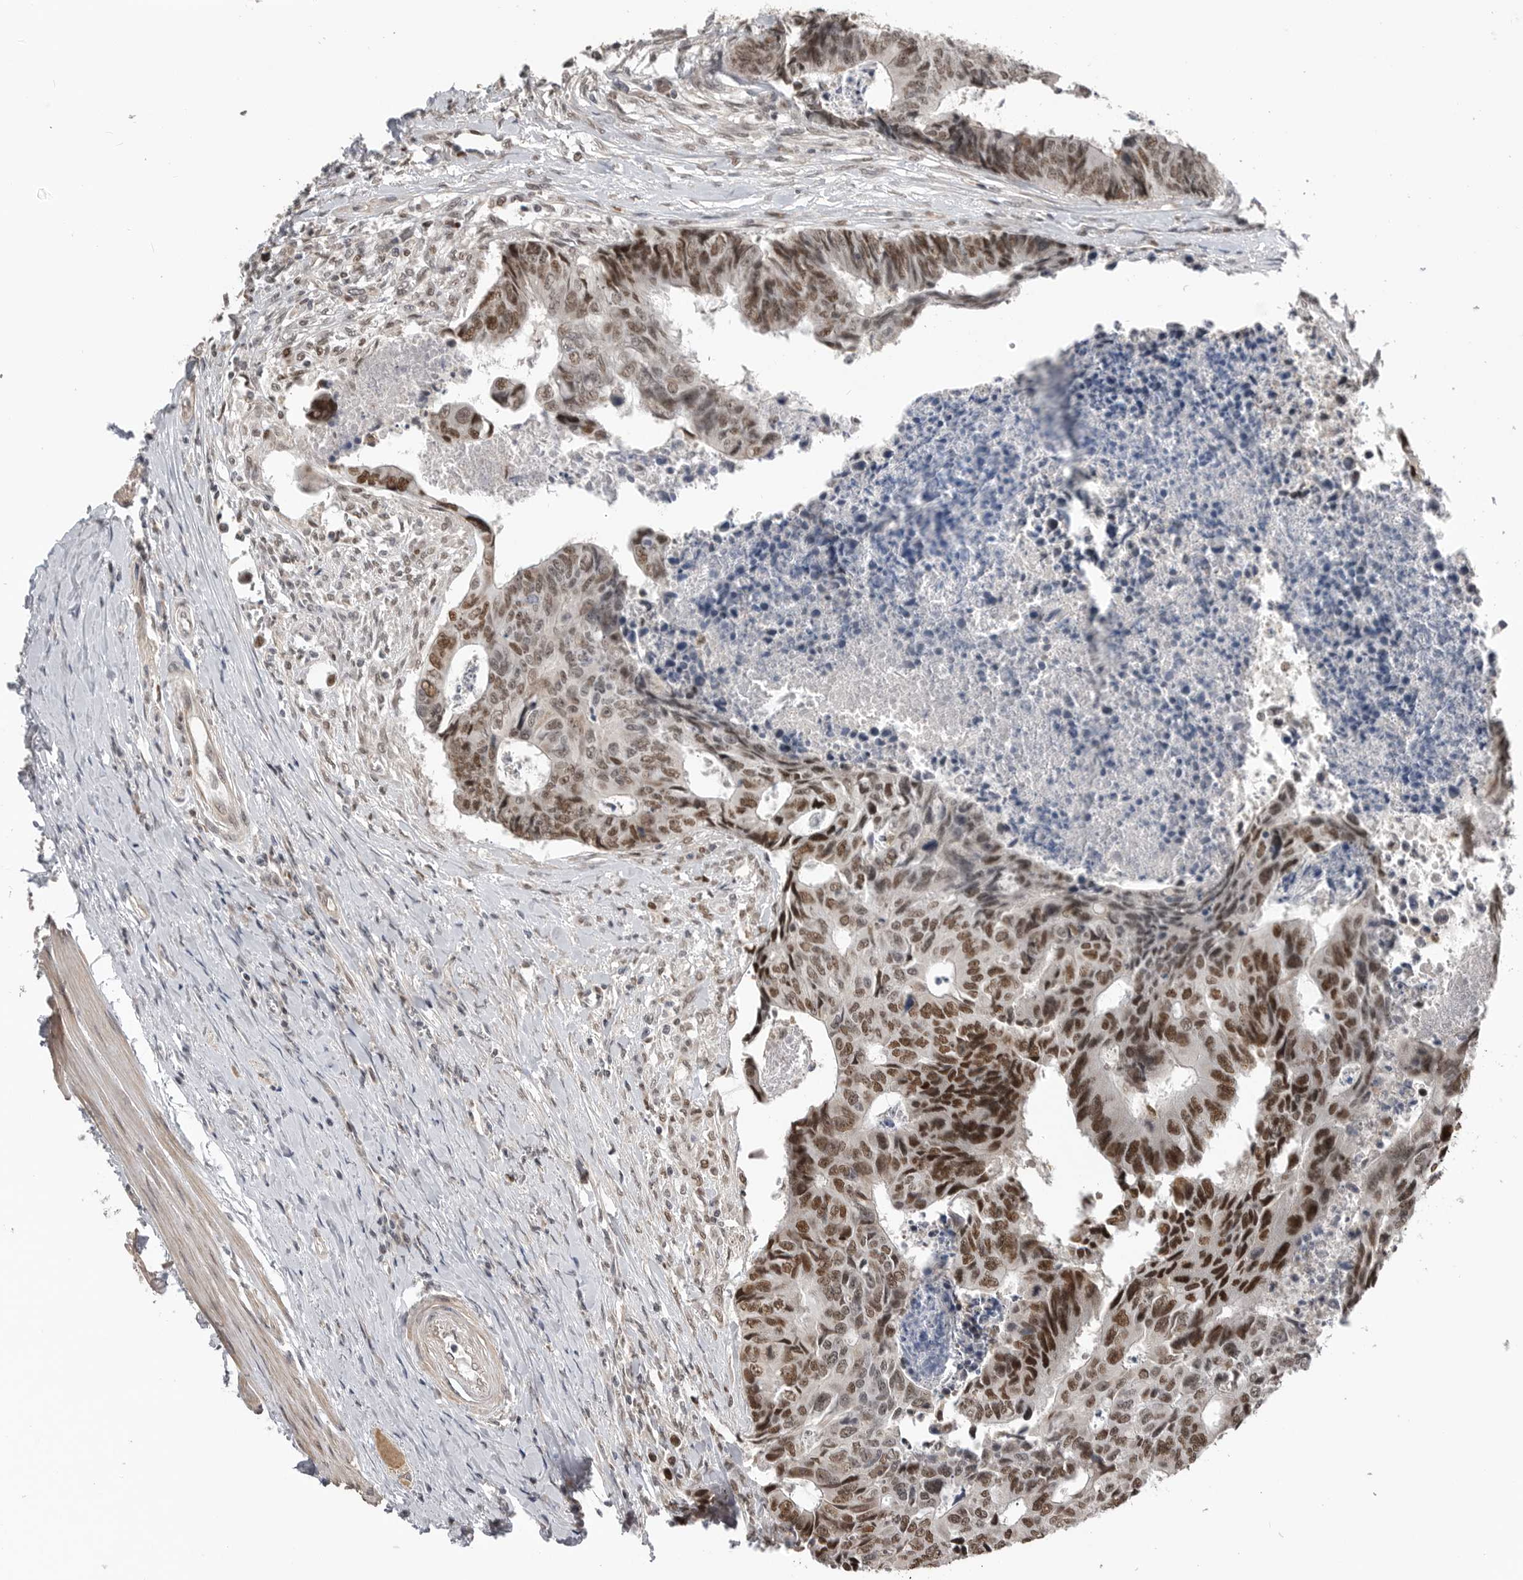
{"staining": {"intensity": "strong", "quantity": ">75%", "location": "nuclear"}, "tissue": "colorectal cancer", "cell_type": "Tumor cells", "image_type": "cancer", "snomed": [{"axis": "morphology", "description": "Adenocarcinoma, NOS"}, {"axis": "topography", "description": "Rectum"}], "caption": "Immunohistochemical staining of adenocarcinoma (colorectal) displays high levels of strong nuclear expression in about >75% of tumor cells.", "gene": "SMARCC1", "patient": {"sex": "male", "age": 84}}